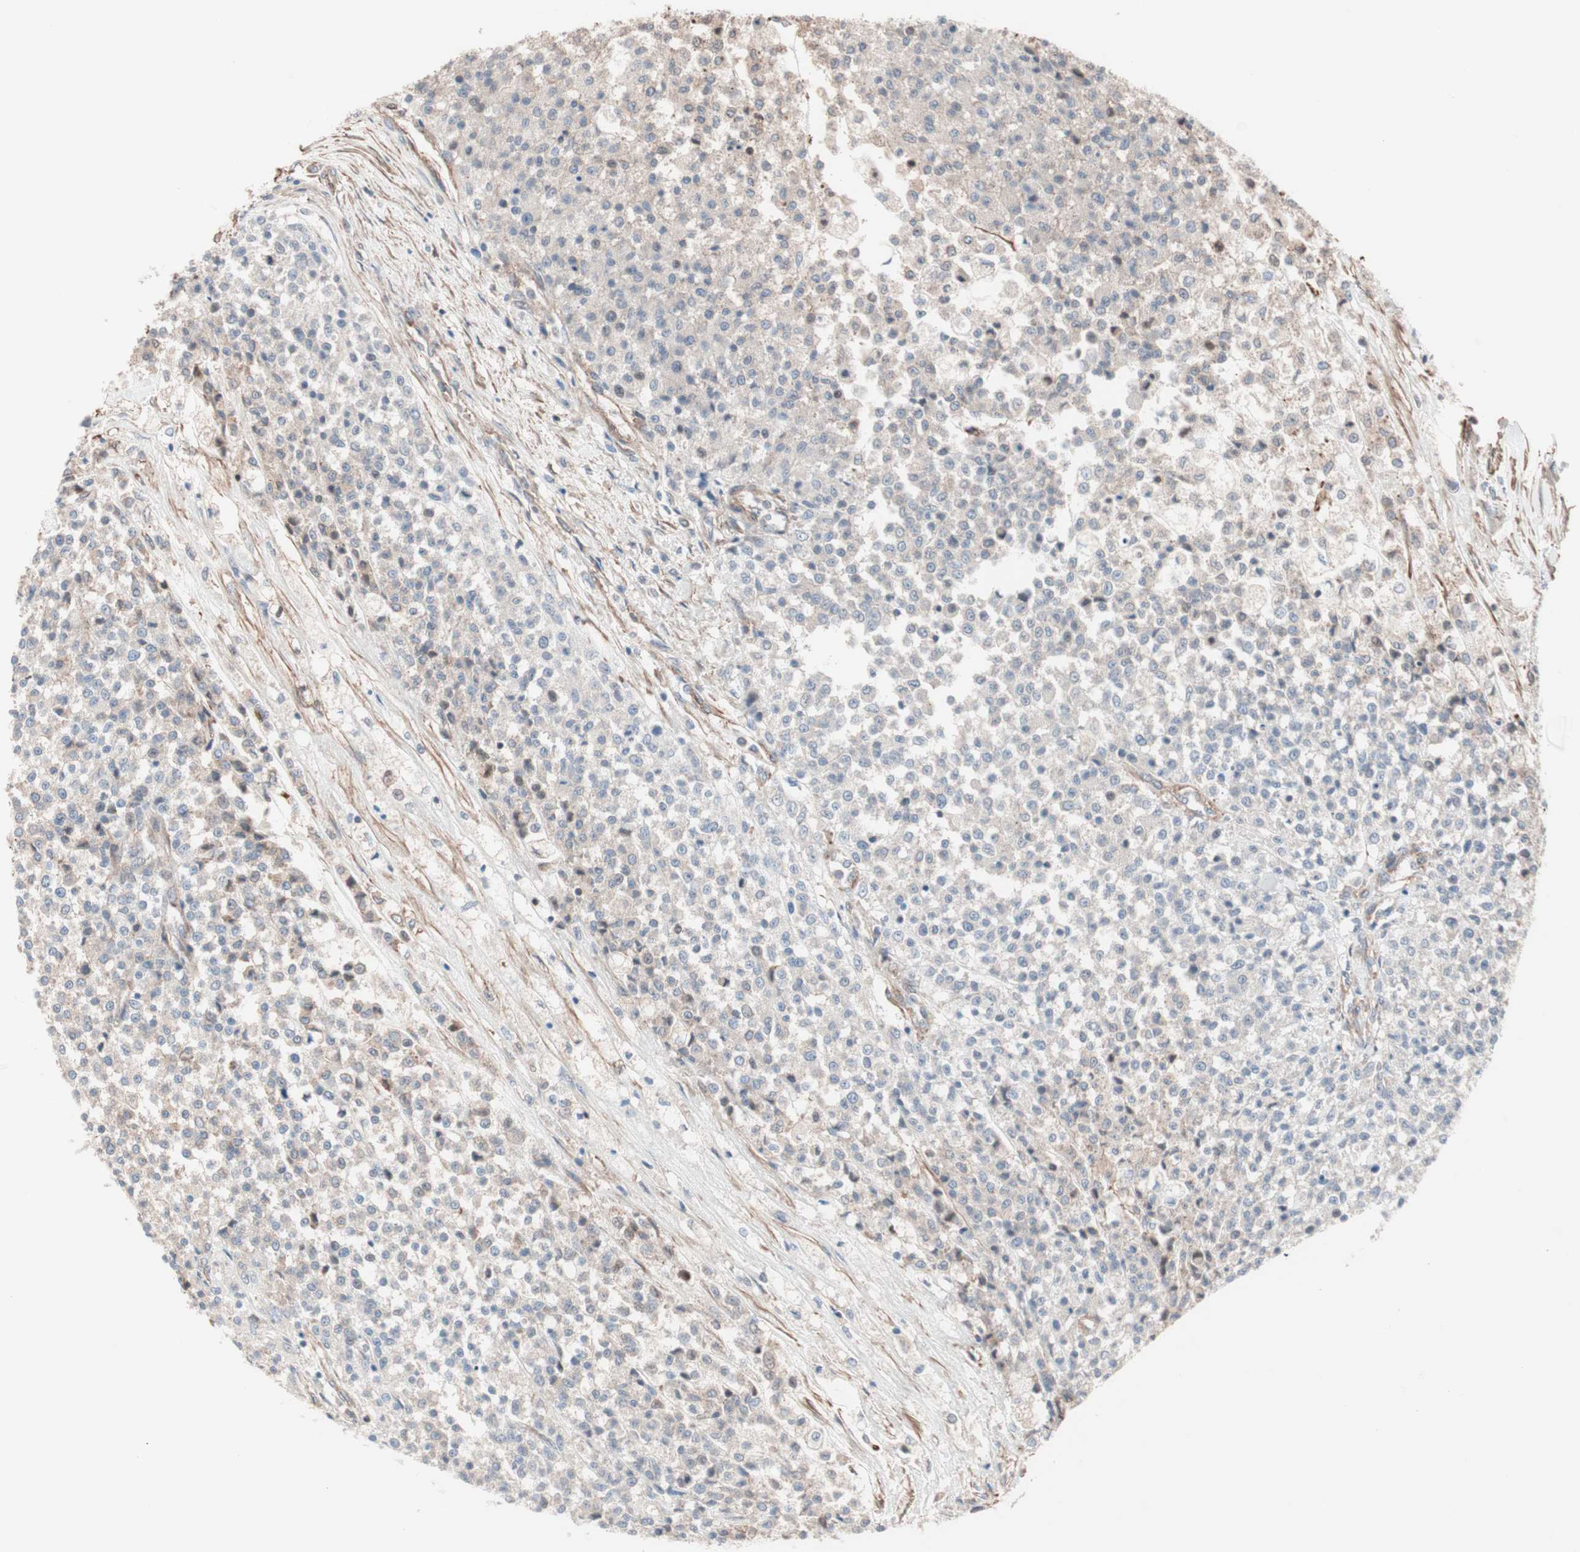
{"staining": {"intensity": "weak", "quantity": ">75%", "location": "cytoplasmic/membranous"}, "tissue": "testis cancer", "cell_type": "Tumor cells", "image_type": "cancer", "snomed": [{"axis": "morphology", "description": "Seminoma, NOS"}, {"axis": "topography", "description": "Testis"}], "caption": "Immunohistochemistry (IHC) of human testis cancer (seminoma) displays low levels of weak cytoplasmic/membranous staining in about >75% of tumor cells. The staining is performed using DAB brown chromogen to label protein expression. The nuclei are counter-stained blue using hematoxylin.", "gene": "ALG5", "patient": {"sex": "male", "age": 59}}